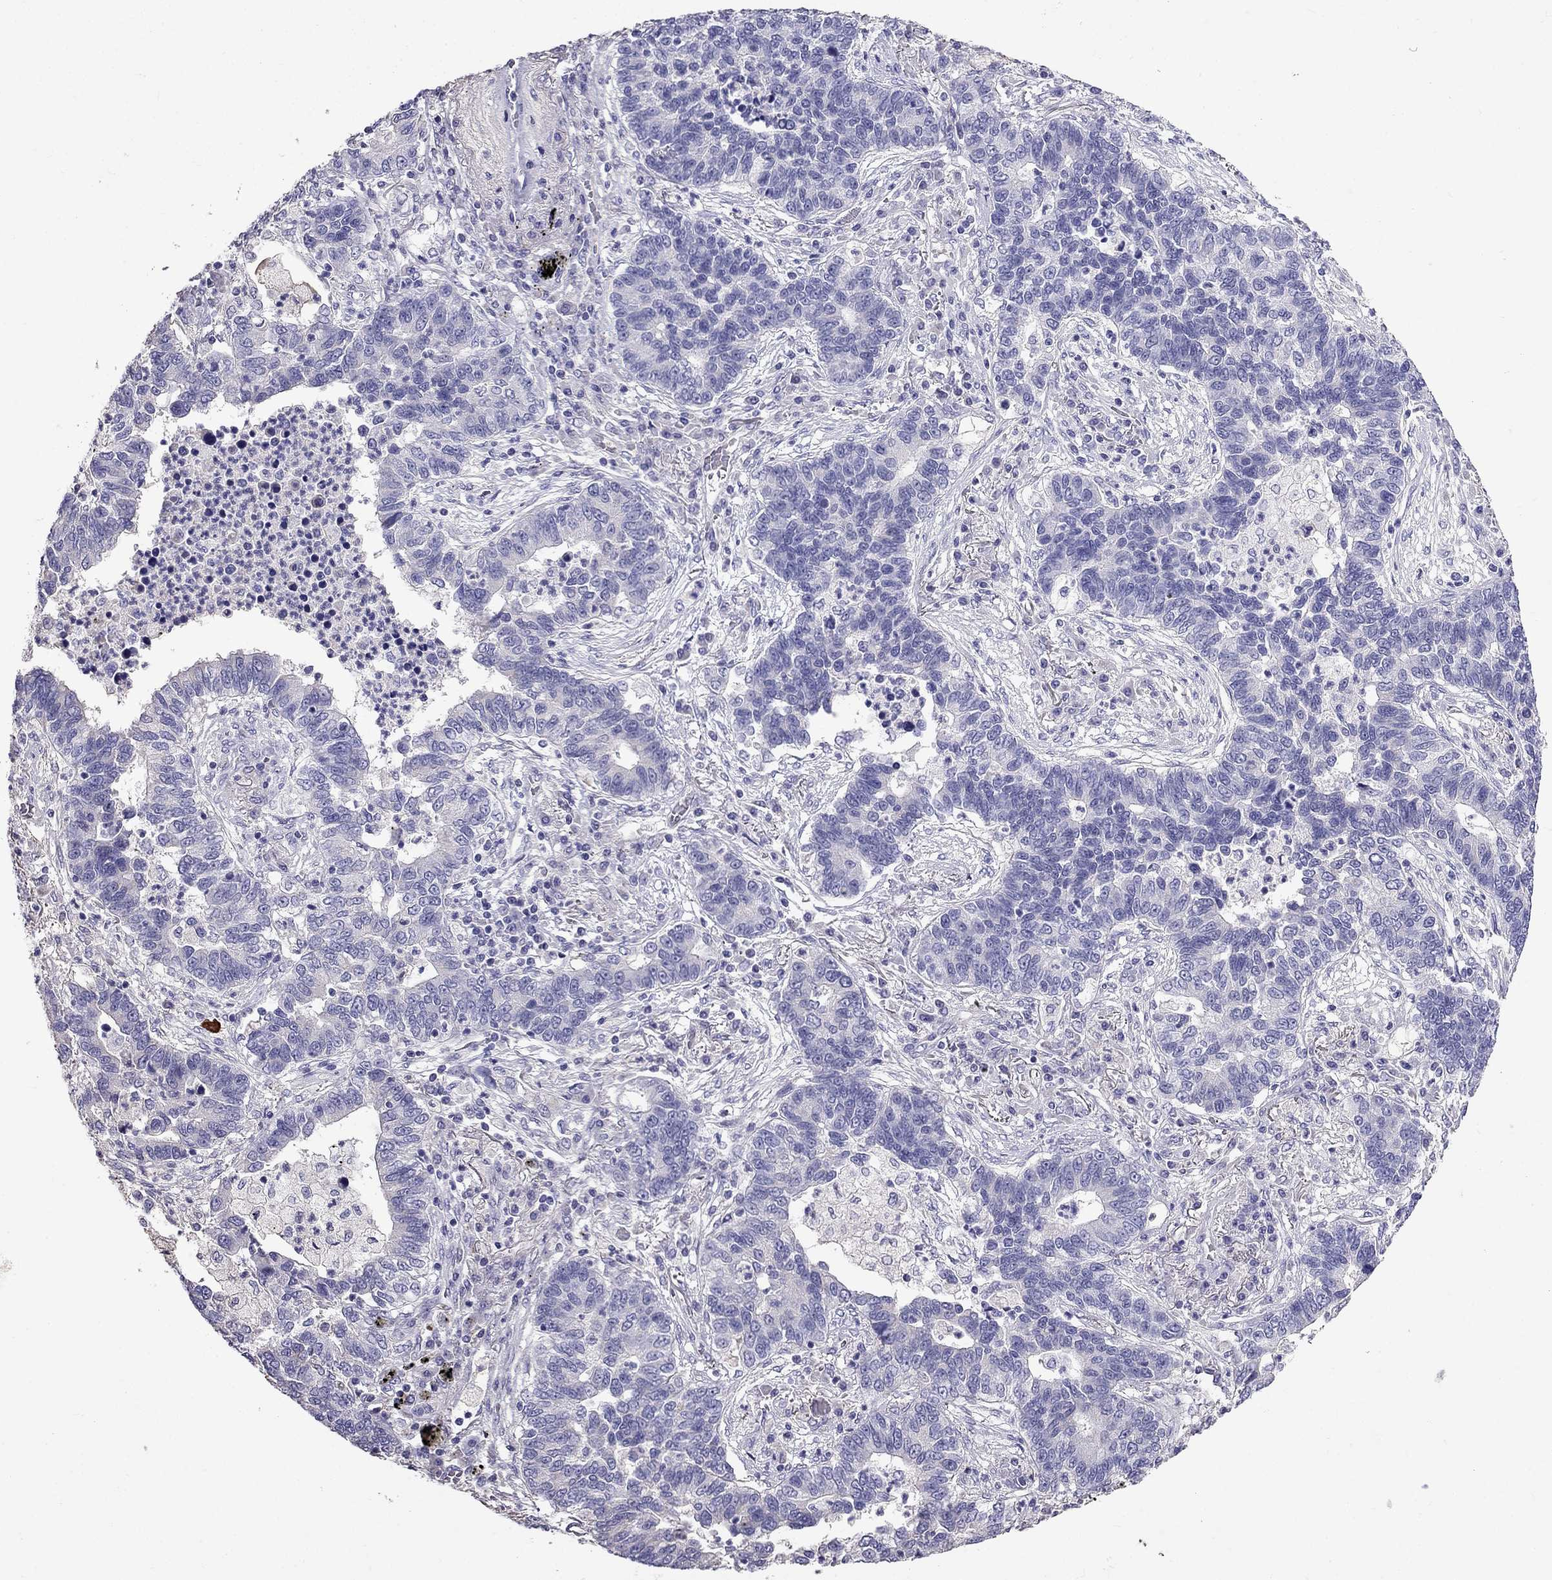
{"staining": {"intensity": "negative", "quantity": "none", "location": "none"}, "tissue": "lung cancer", "cell_type": "Tumor cells", "image_type": "cancer", "snomed": [{"axis": "morphology", "description": "Adenocarcinoma, NOS"}, {"axis": "topography", "description": "Lung"}], "caption": "Tumor cells show no significant positivity in lung adenocarcinoma.", "gene": "TBC1D21", "patient": {"sex": "female", "age": 57}}